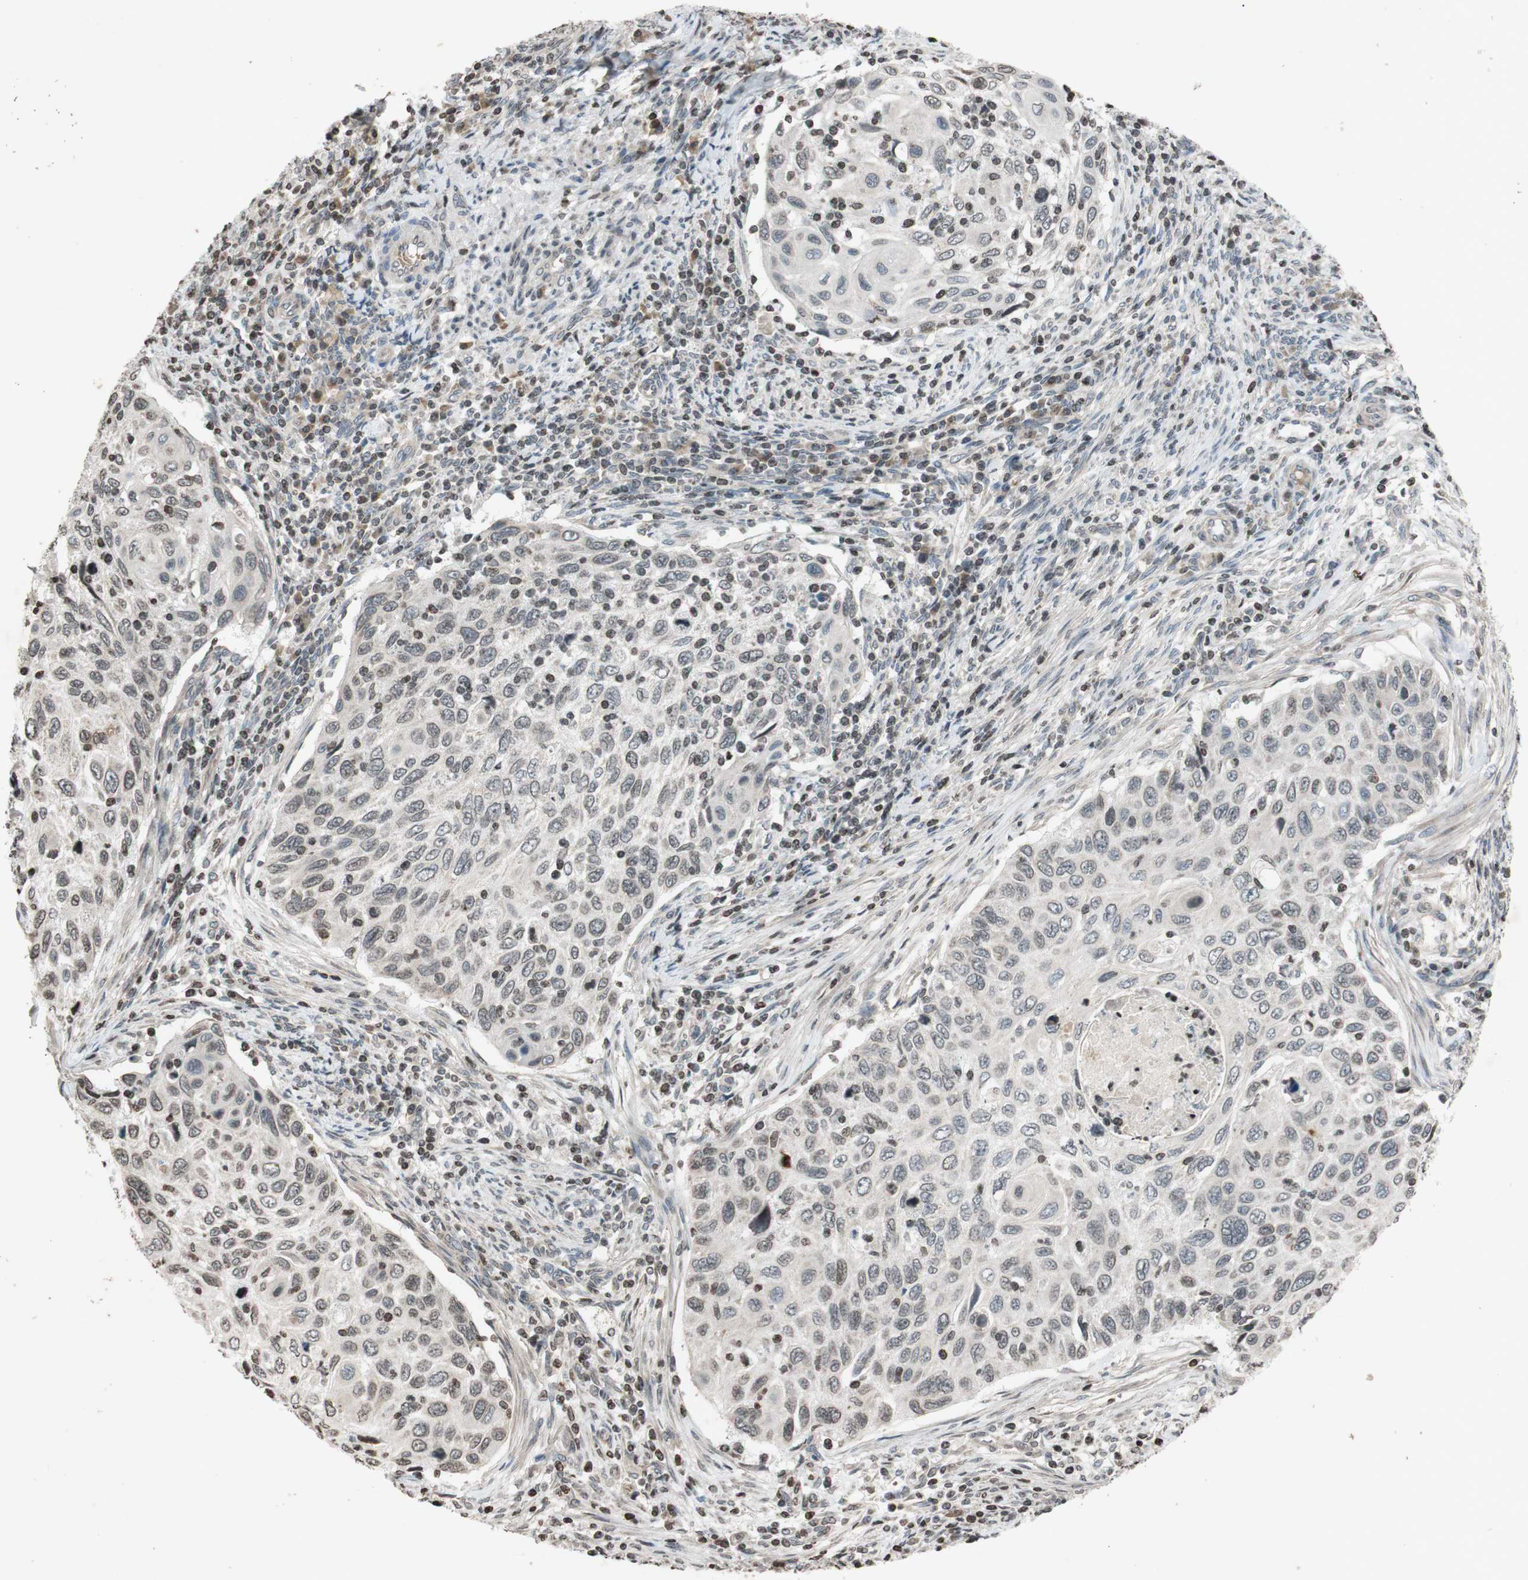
{"staining": {"intensity": "weak", "quantity": "25%-75%", "location": "nuclear"}, "tissue": "cervical cancer", "cell_type": "Tumor cells", "image_type": "cancer", "snomed": [{"axis": "morphology", "description": "Squamous cell carcinoma, NOS"}, {"axis": "topography", "description": "Cervix"}], "caption": "Protein staining by immunohistochemistry (IHC) reveals weak nuclear staining in about 25%-75% of tumor cells in cervical squamous cell carcinoma.", "gene": "MCM6", "patient": {"sex": "female", "age": 70}}